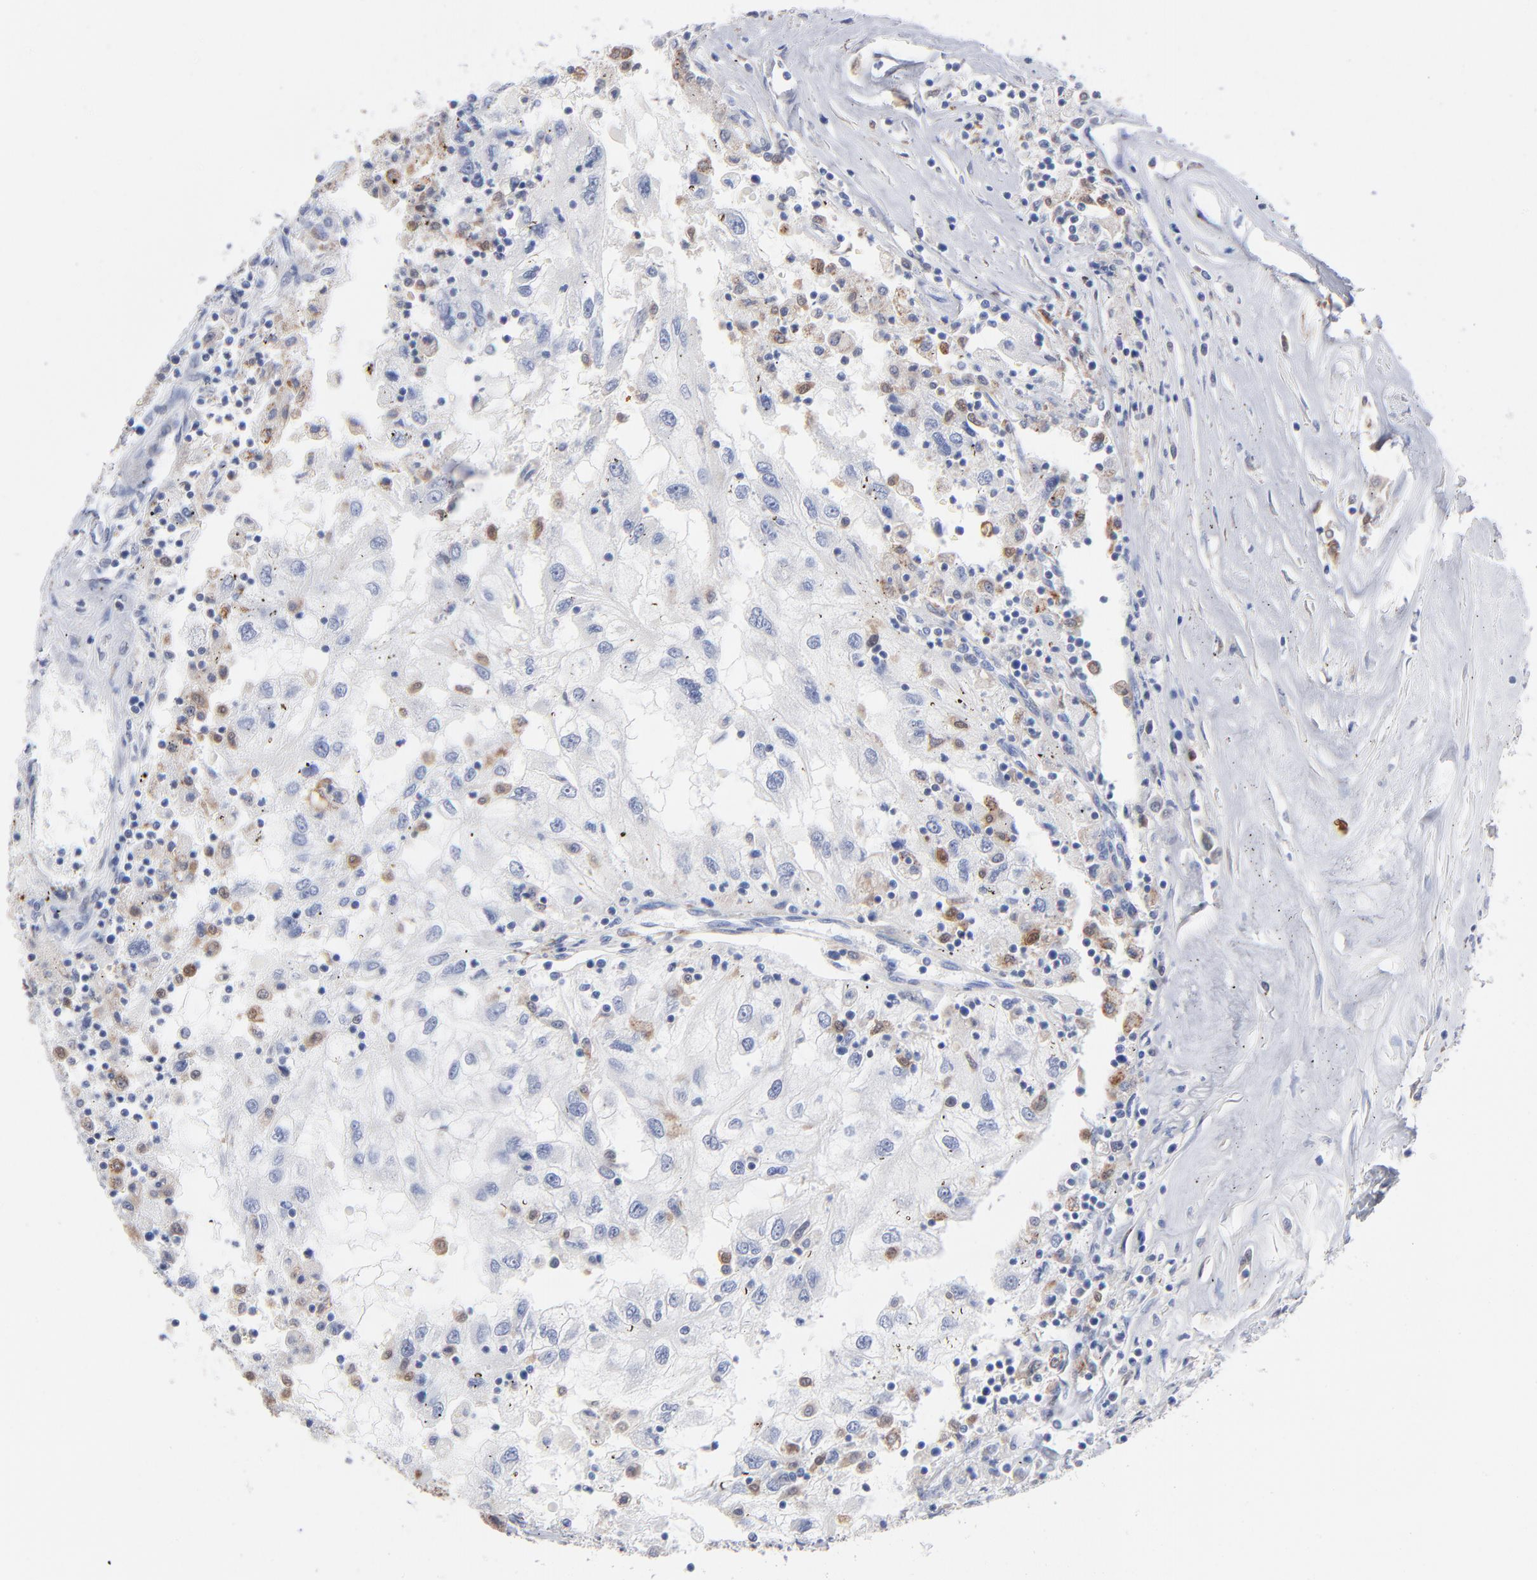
{"staining": {"intensity": "negative", "quantity": "none", "location": "none"}, "tissue": "renal cancer", "cell_type": "Tumor cells", "image_type": "cancer", "snomed": [{"axis": "morphology", "description": "Normal tissue, NOS"}, {"axis": "morphology", "description": "Adenocarcinoma, NOS"}, {"axis": "topography", "description": "Kidney"}], "caption": "This is an immunohistochemistry (IHC) image of human adenocarcinoma (renal). There is no positivity in tumor cells.", "gene": "CHCHD10", "patient": {"sex": "male", "age": 71}}